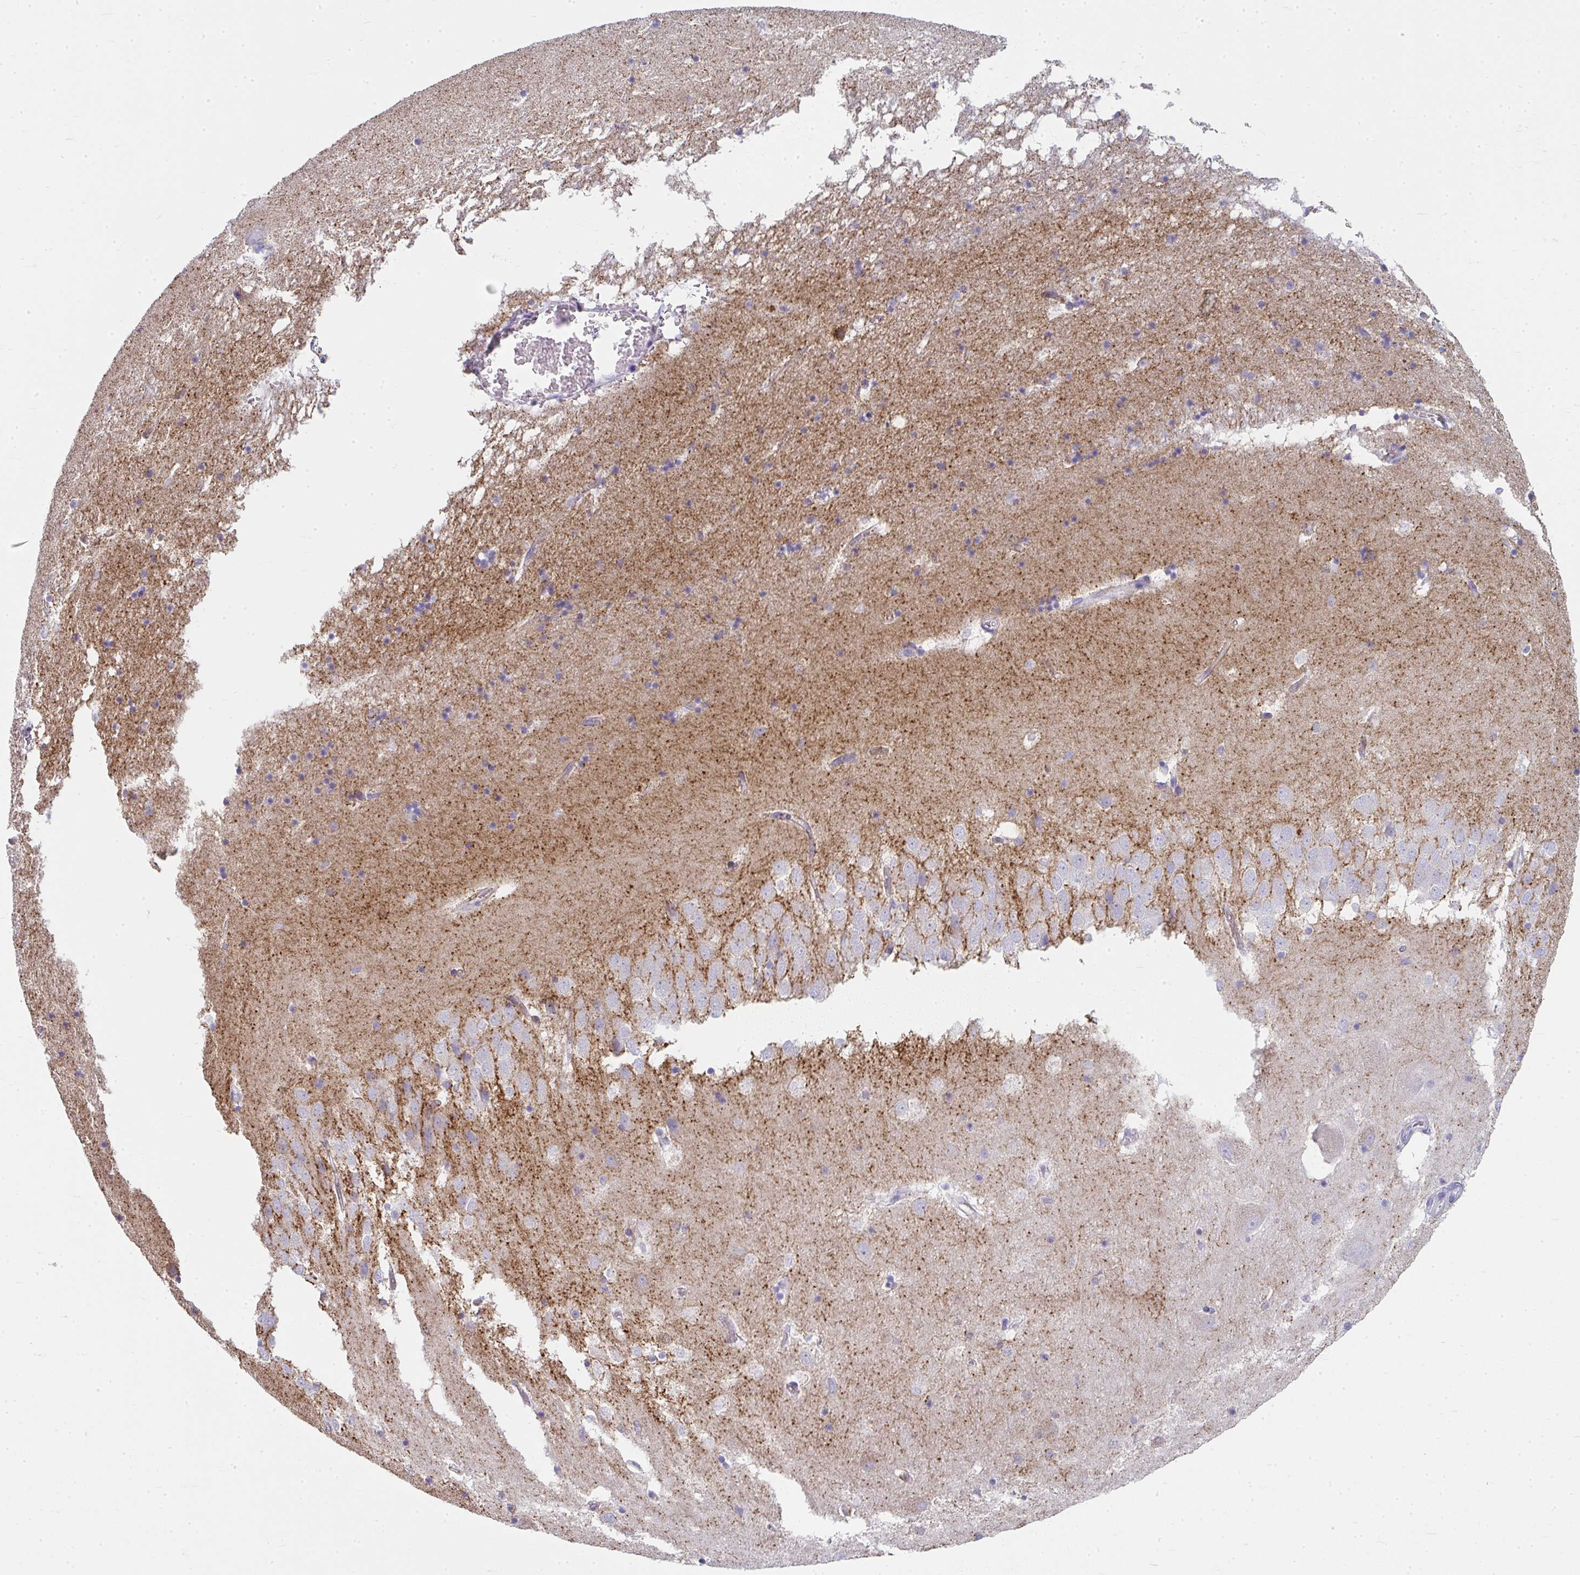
{"staining": {"intensity": "negative", "quantity": "none", "location": "none"}, "tissue": "hippocampus", "cell_type": "Glial cells", "image_type": "normal", "snomed": [{"axis": "morphology", "description": "Normal tissue, NOS"}, {"axis": "topography", "description": "Hippocampus"}], "caption": "High power microscopy histopathology image of an IHC histopathology image of unremarkable hippocampus, revealing no significant expression in glial cells.", "gene": "SLC6A1", "patient": {"sex": "male", "age": 58}}